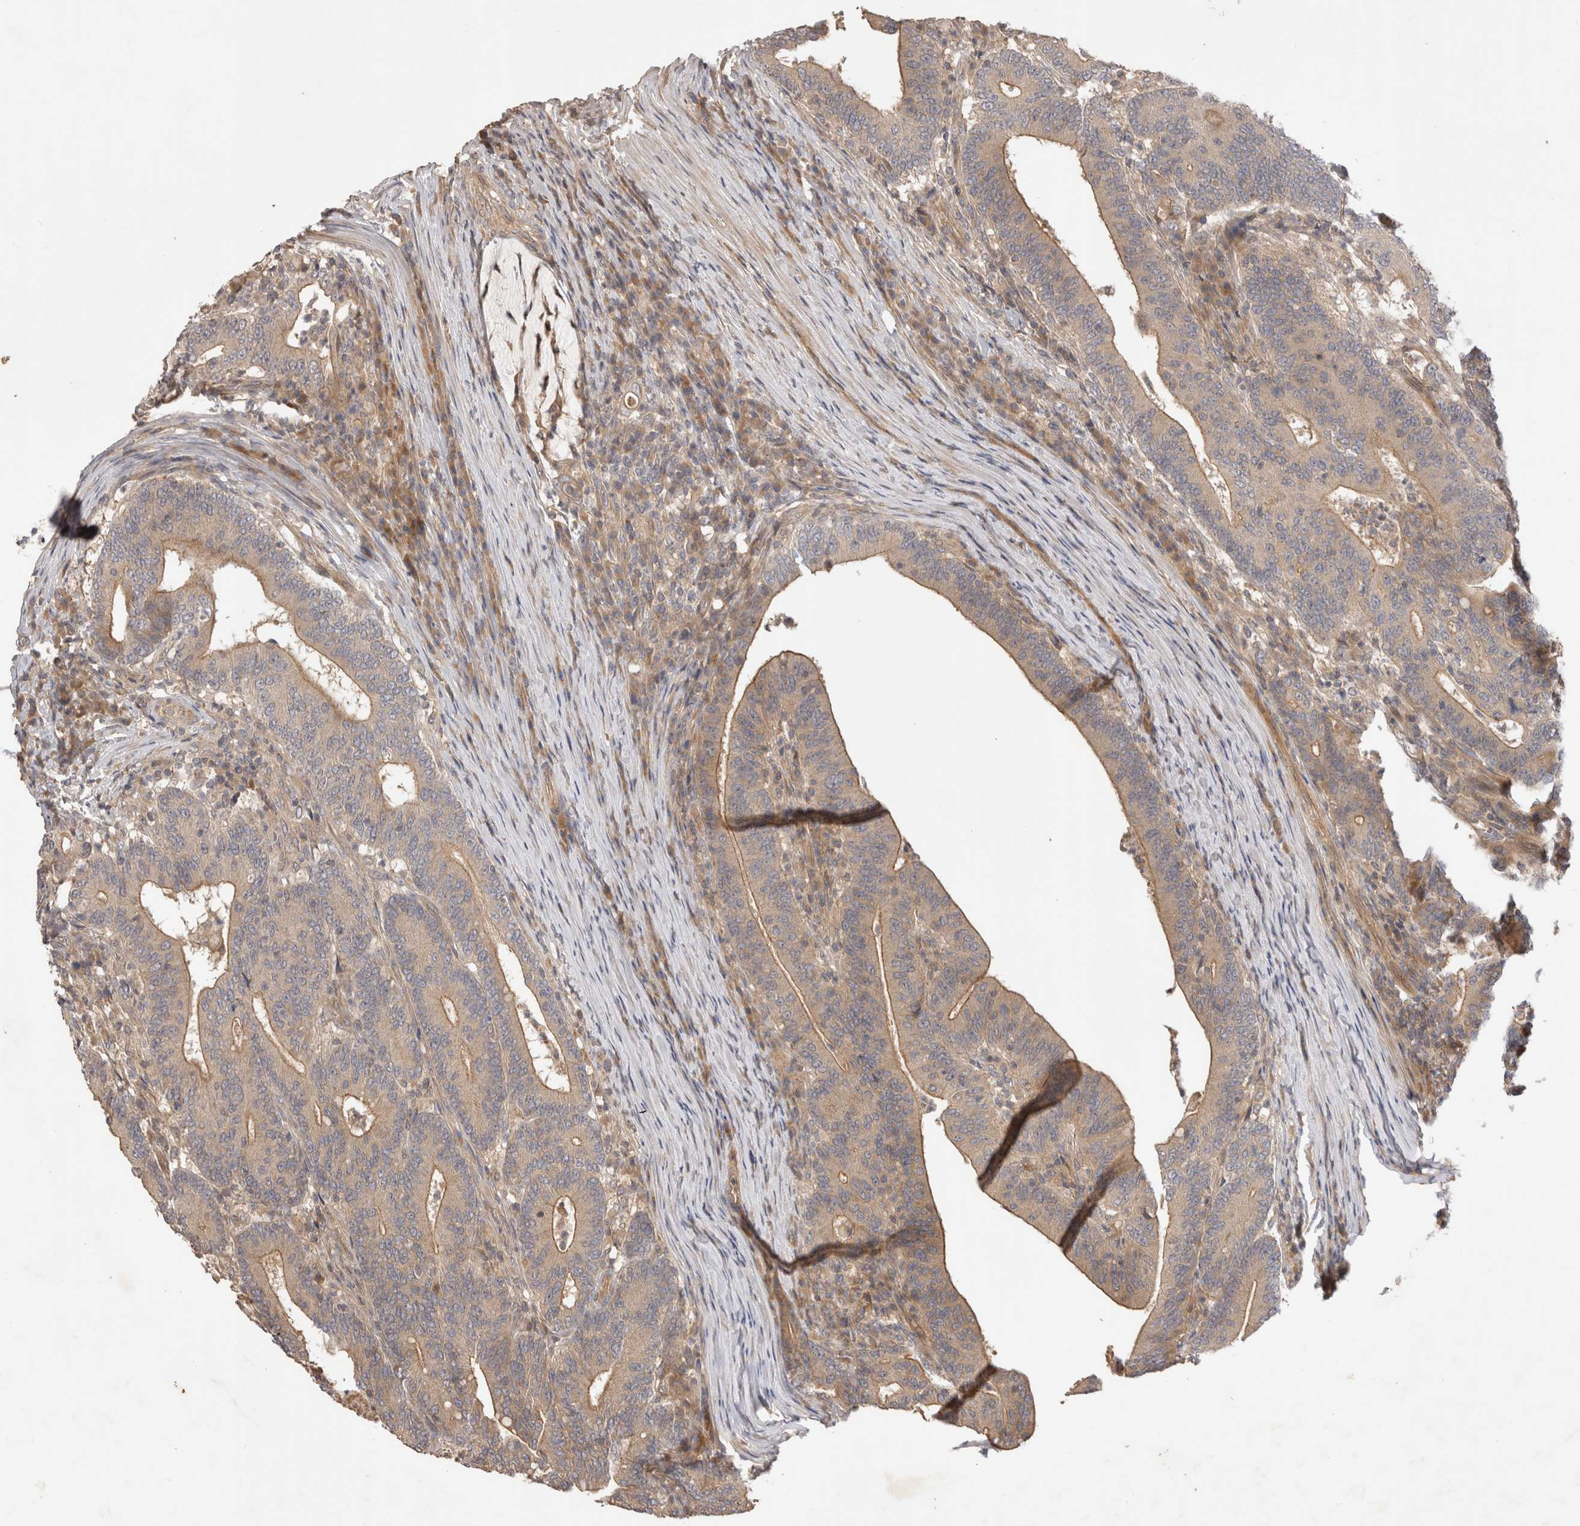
{"staining": {"intensity": "moderate", "quantity": ">75%", "location": "cytoplasmic/membranous"}, "tissue": "colorectal cancer", "cell_type": "Tumor cells", "image_type": "cancer", "snomed": [{"axis": "morphology", "description": "Adenocarcinoma, NOS"}, {"axis": "topography", "description": "Colon"}], "caption": "Moderate cytoplasmic/membranous protein positivity is identified in approximately >75% of tumor cells in colorectal cancer (adenocarcinoma).", "gene": "PPP1R42", "patient": {"sex": "female", "age": 66}}